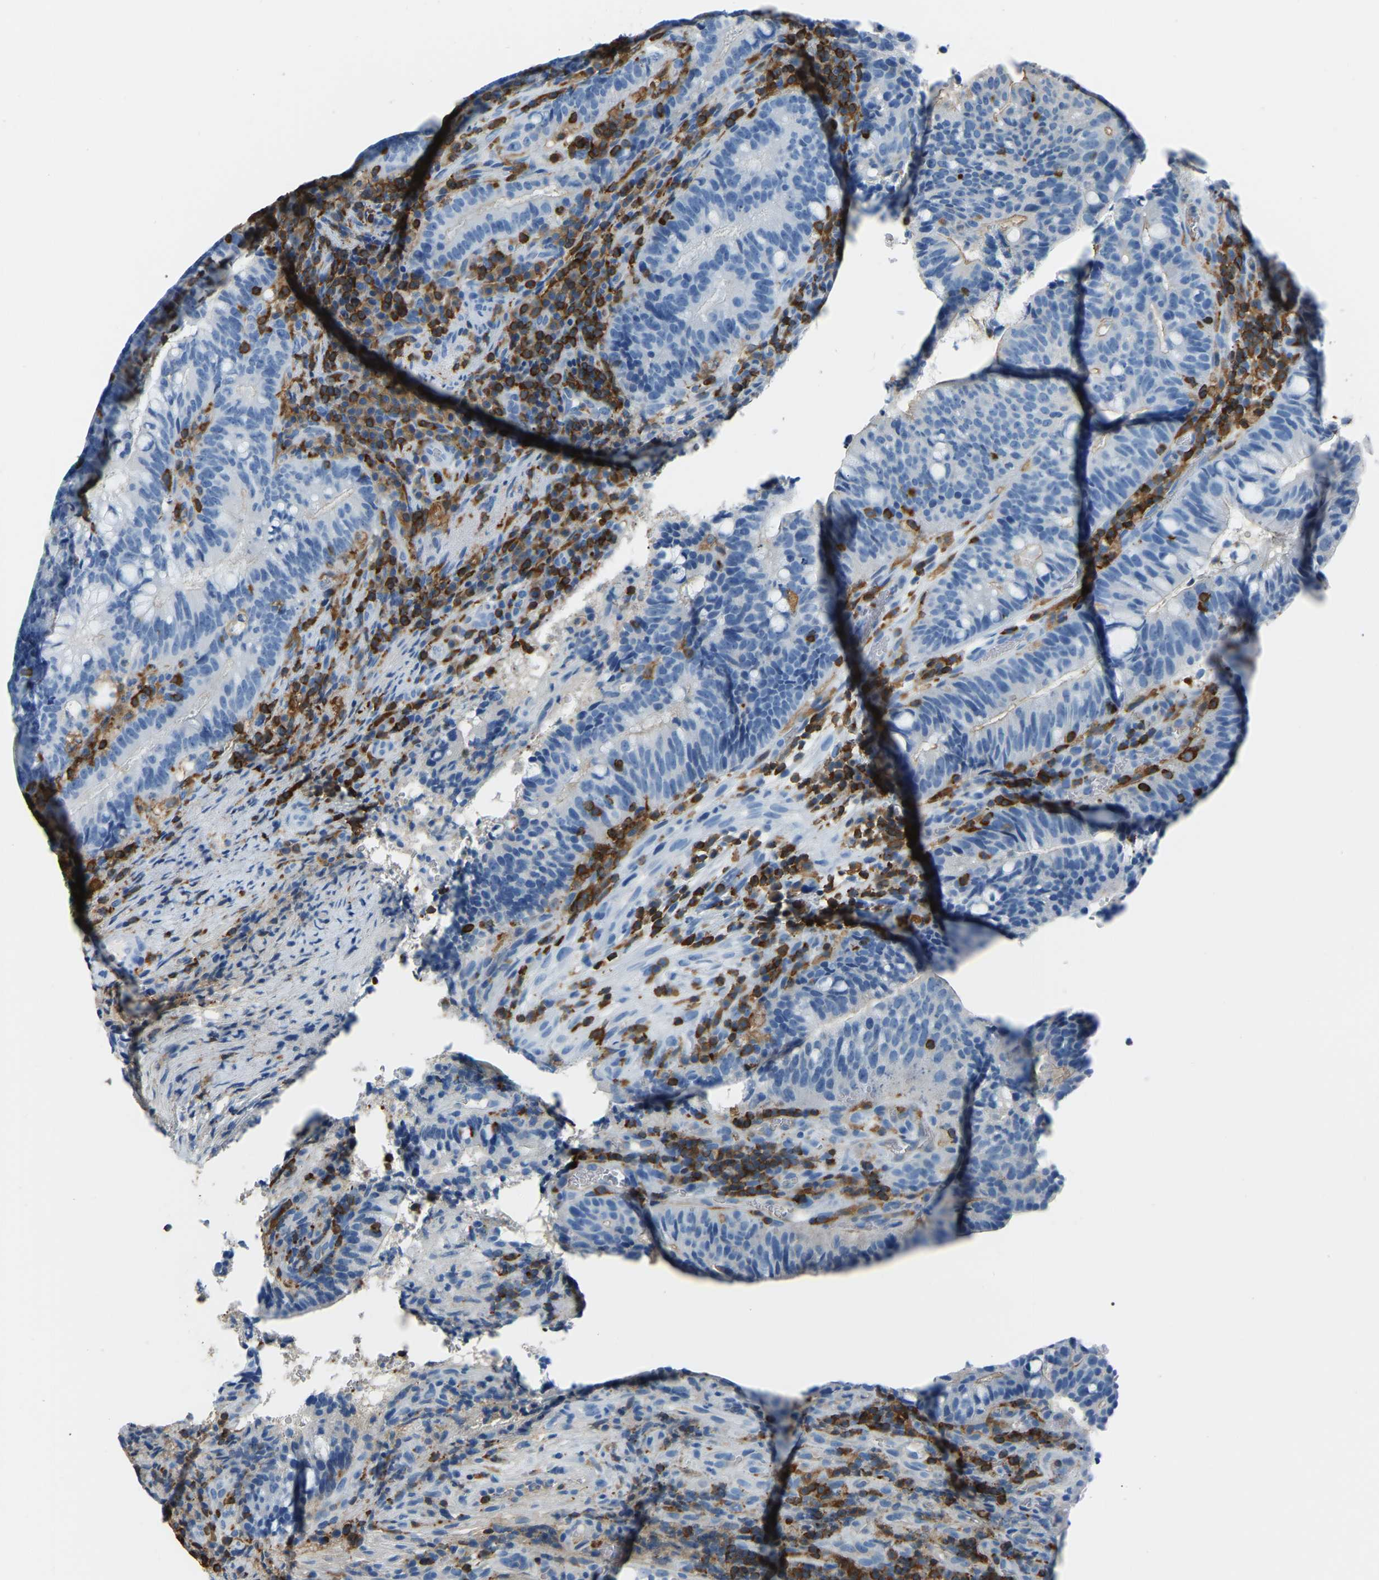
{"staining": {"intensity": "negative", "quantity": "none", "location": "none"}, "tissue": "colorectal cancer", "cell_type": "Tumor cells", "image_type": "cancer", "snomed": [{"axis": "morphology", "description": "Adenocarcinoma, NOS"}, {"axis": "topography", "description": "Colon"}], "caption": "Immunohistochemical staining of human colorectal cancer exhibits no significant positivity in tumor cells.", "gene": "ARHGAP45", "patient": {"sex": "female", "age": 66}}